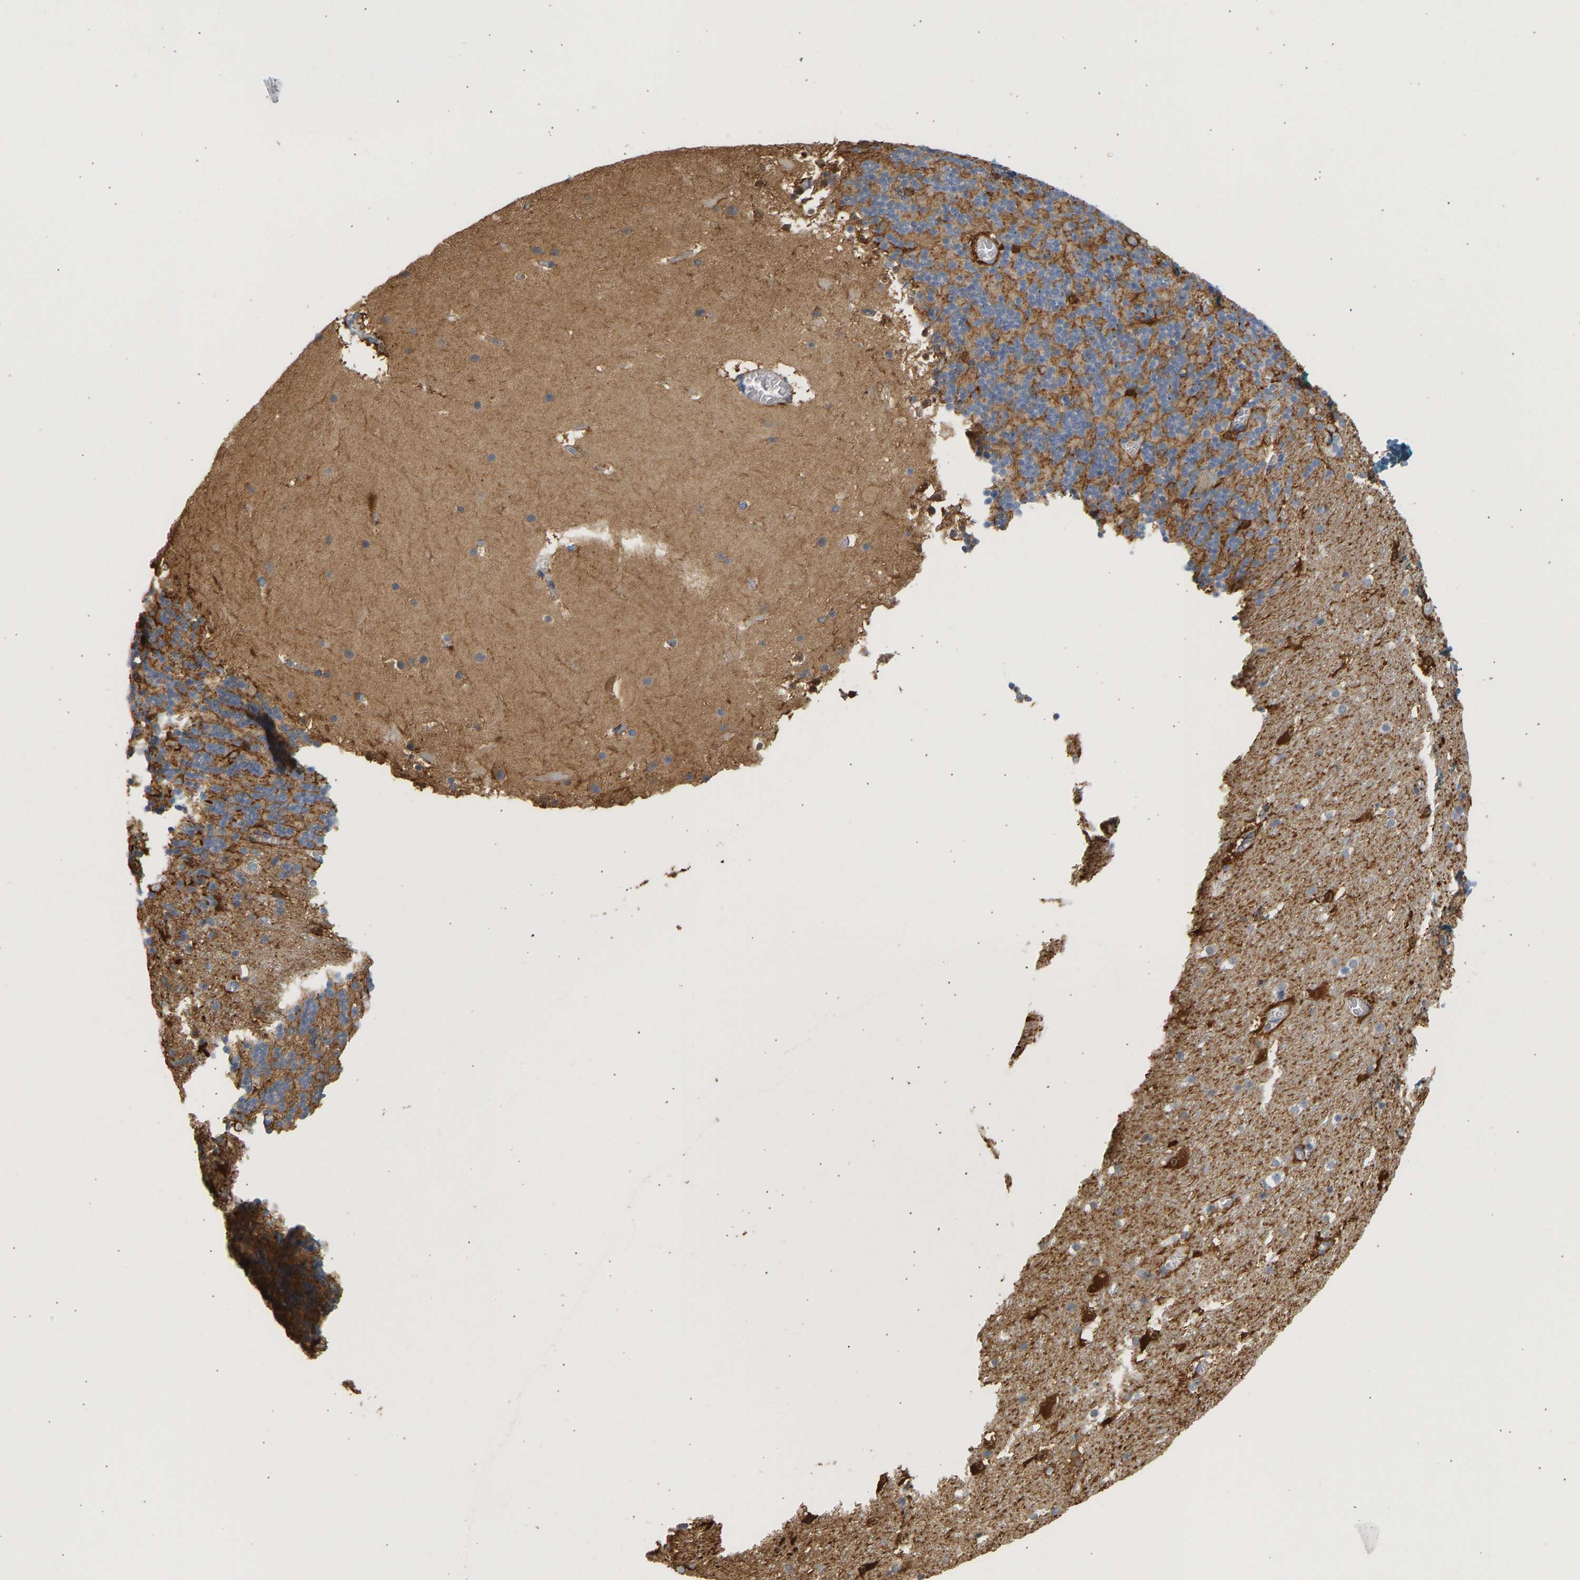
{"staining": {"intensity": "moderate", "quantity": ">75%", "location": "cytoplasmic/membranous"}, "tissue": "cerebellum", "cell_type": "Cells in granular layer", "image_type": "normal", "snomed": [{"axis": "morphology", "description": "Normal tissue, NOS"}, {"axis": "topography", "description": "Cerebellum"}], "caption": "Brown immunohistochemical staining in normal cerebellum displays moderate cytoplasmic/membranous staining in approximately >75% of cells in granular layer. (DAB IHC with brightfield microscopy, high magnification).", "gene": "ENO1", "patient": {"sex": "male", "age": 45}}